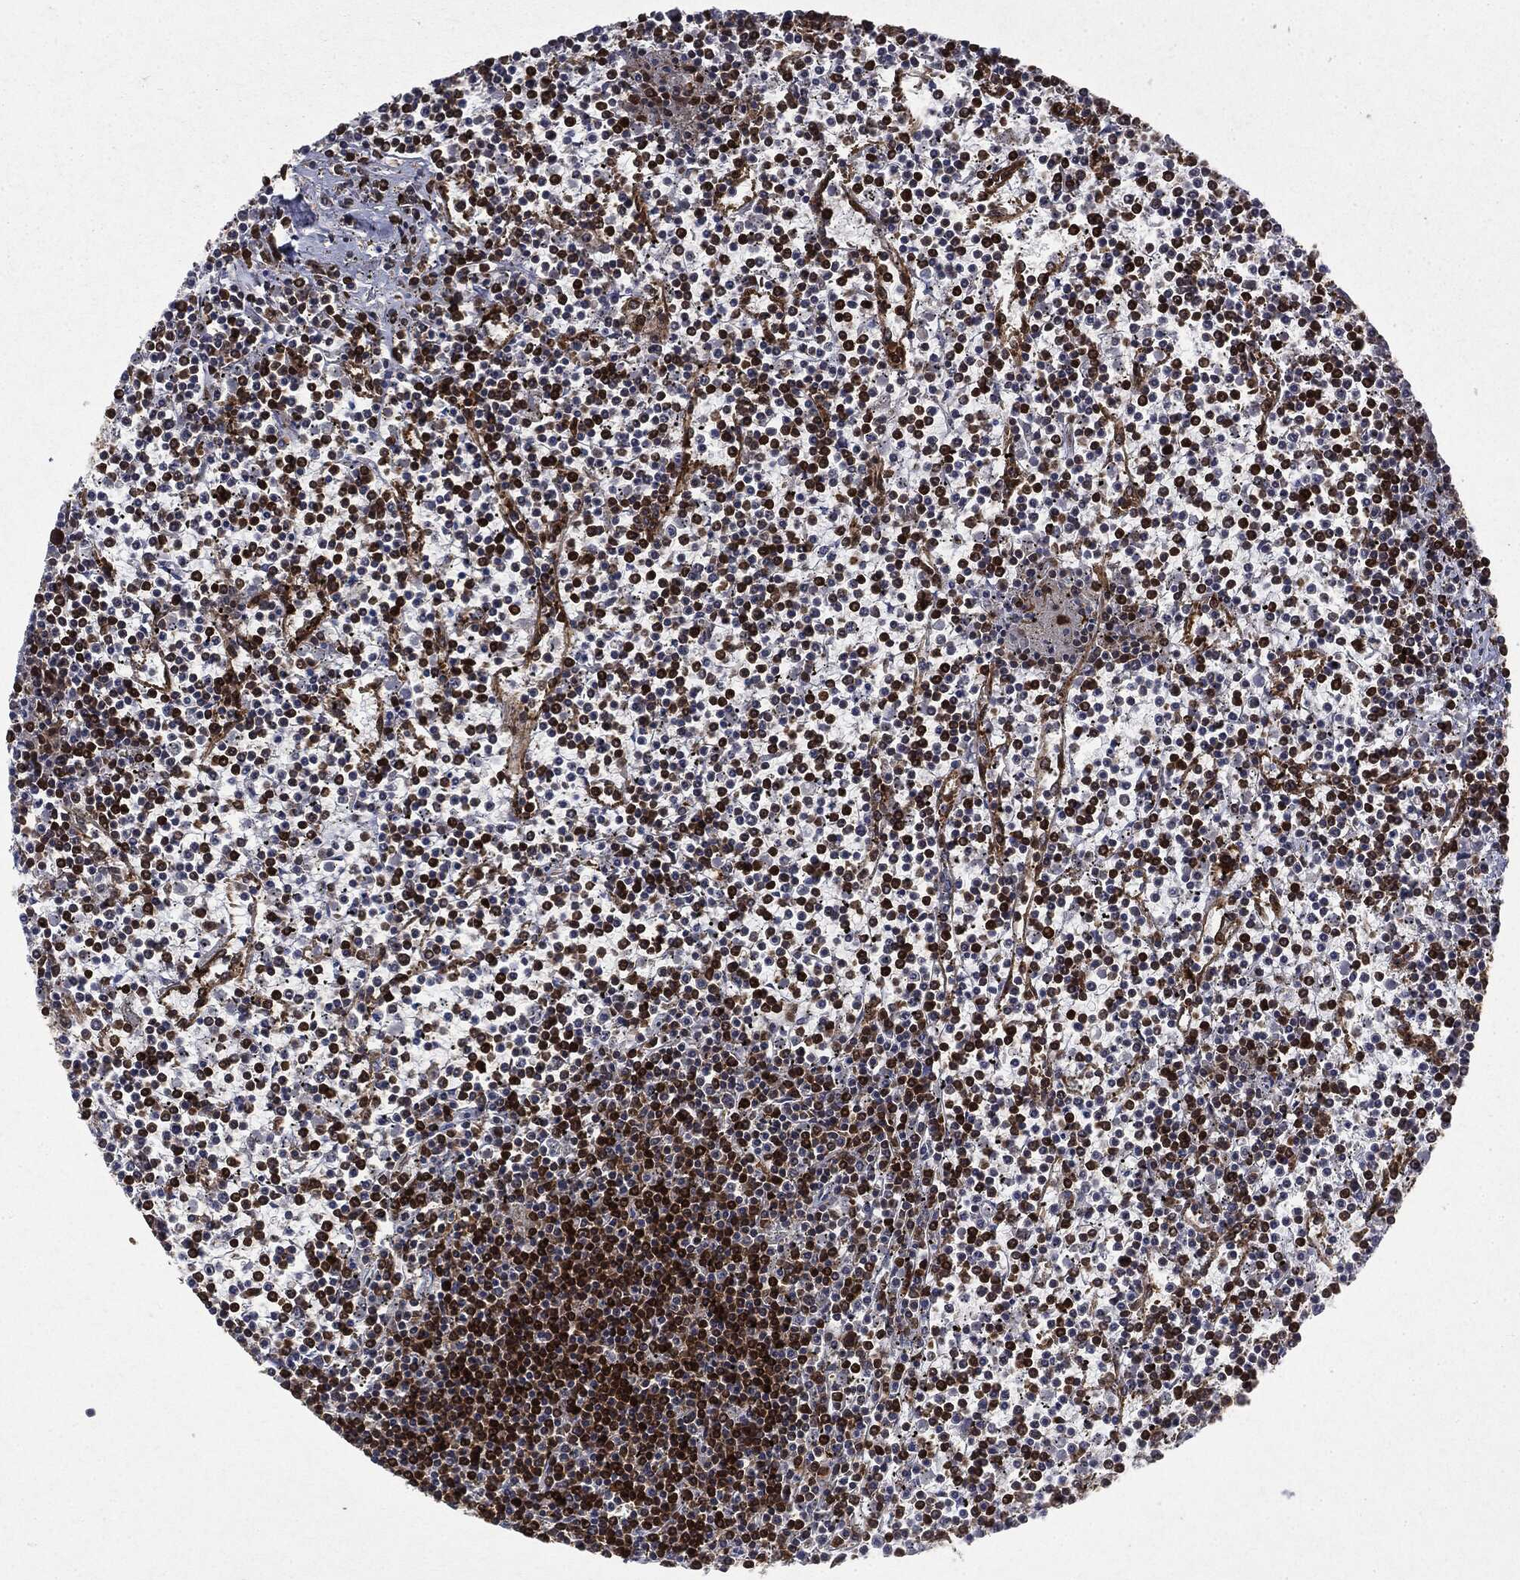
{"staining": {"intensity": "strong", "quantity": "25%-75%", "location": "cytoplasmic/membranous"}, "tissue": "lymphoma", "cell_type": "Tumor cells", "image_type": "cancer", "snomed": [{"axis": "morphology", "description": "Malignant lymphoma, non-Hodgkin's type, Low grade"}, {"axis": "topography", "description": "Spleen"}], "caption": "Immunohistochemical staining of human low-grade malignant lymphoma, non-Hodgkin's type exhibits strong cytoplasmic/membranous protein expression in about 25%-75% of tumor cells. (IHC, brightfield microscopy, high magnification).", "gene": "SNX5", "patient": {"sex": "female", "age": 19}}